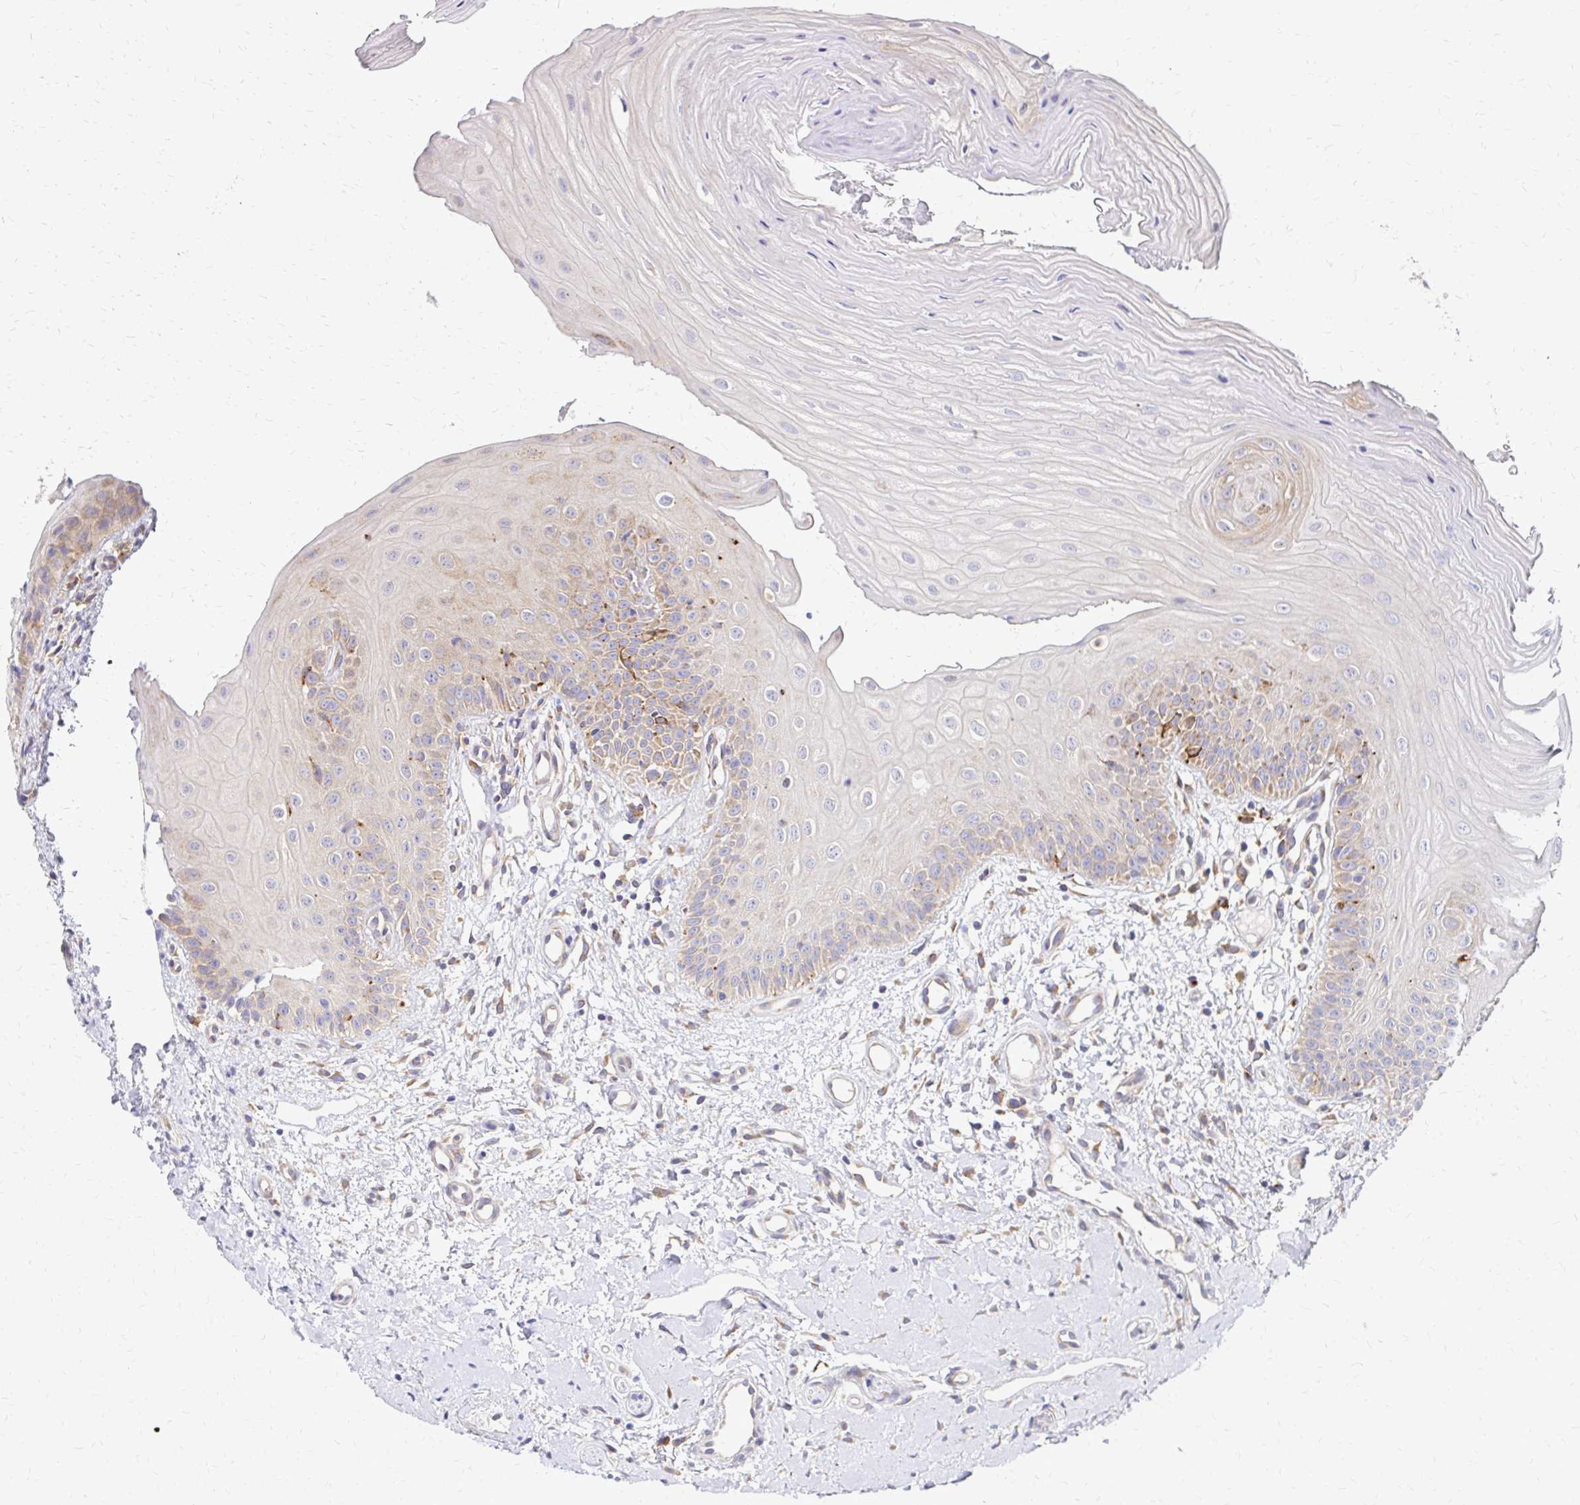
{"staining": {"intensity": "weak", "quantity": "<25%", "location": "cytoplasmic/membranous"}, "tissue": "oral mucosa", "cell_type": "Squamous epithelial cells", "image_type": "normal", "snomed": [{"axis": "morphology", "description": "Normal tissue, NOS"}, {"axis": "topography", "description": "Oral tissue"}], "caption": "Immunohistochemistry (IHC) micrograph of normal oral mucosa stained for a protein (brown), which displays no expression in squamous epithelial cells.", "gene": "IDUA", "patient": {"sex": "female", "age": 73}}